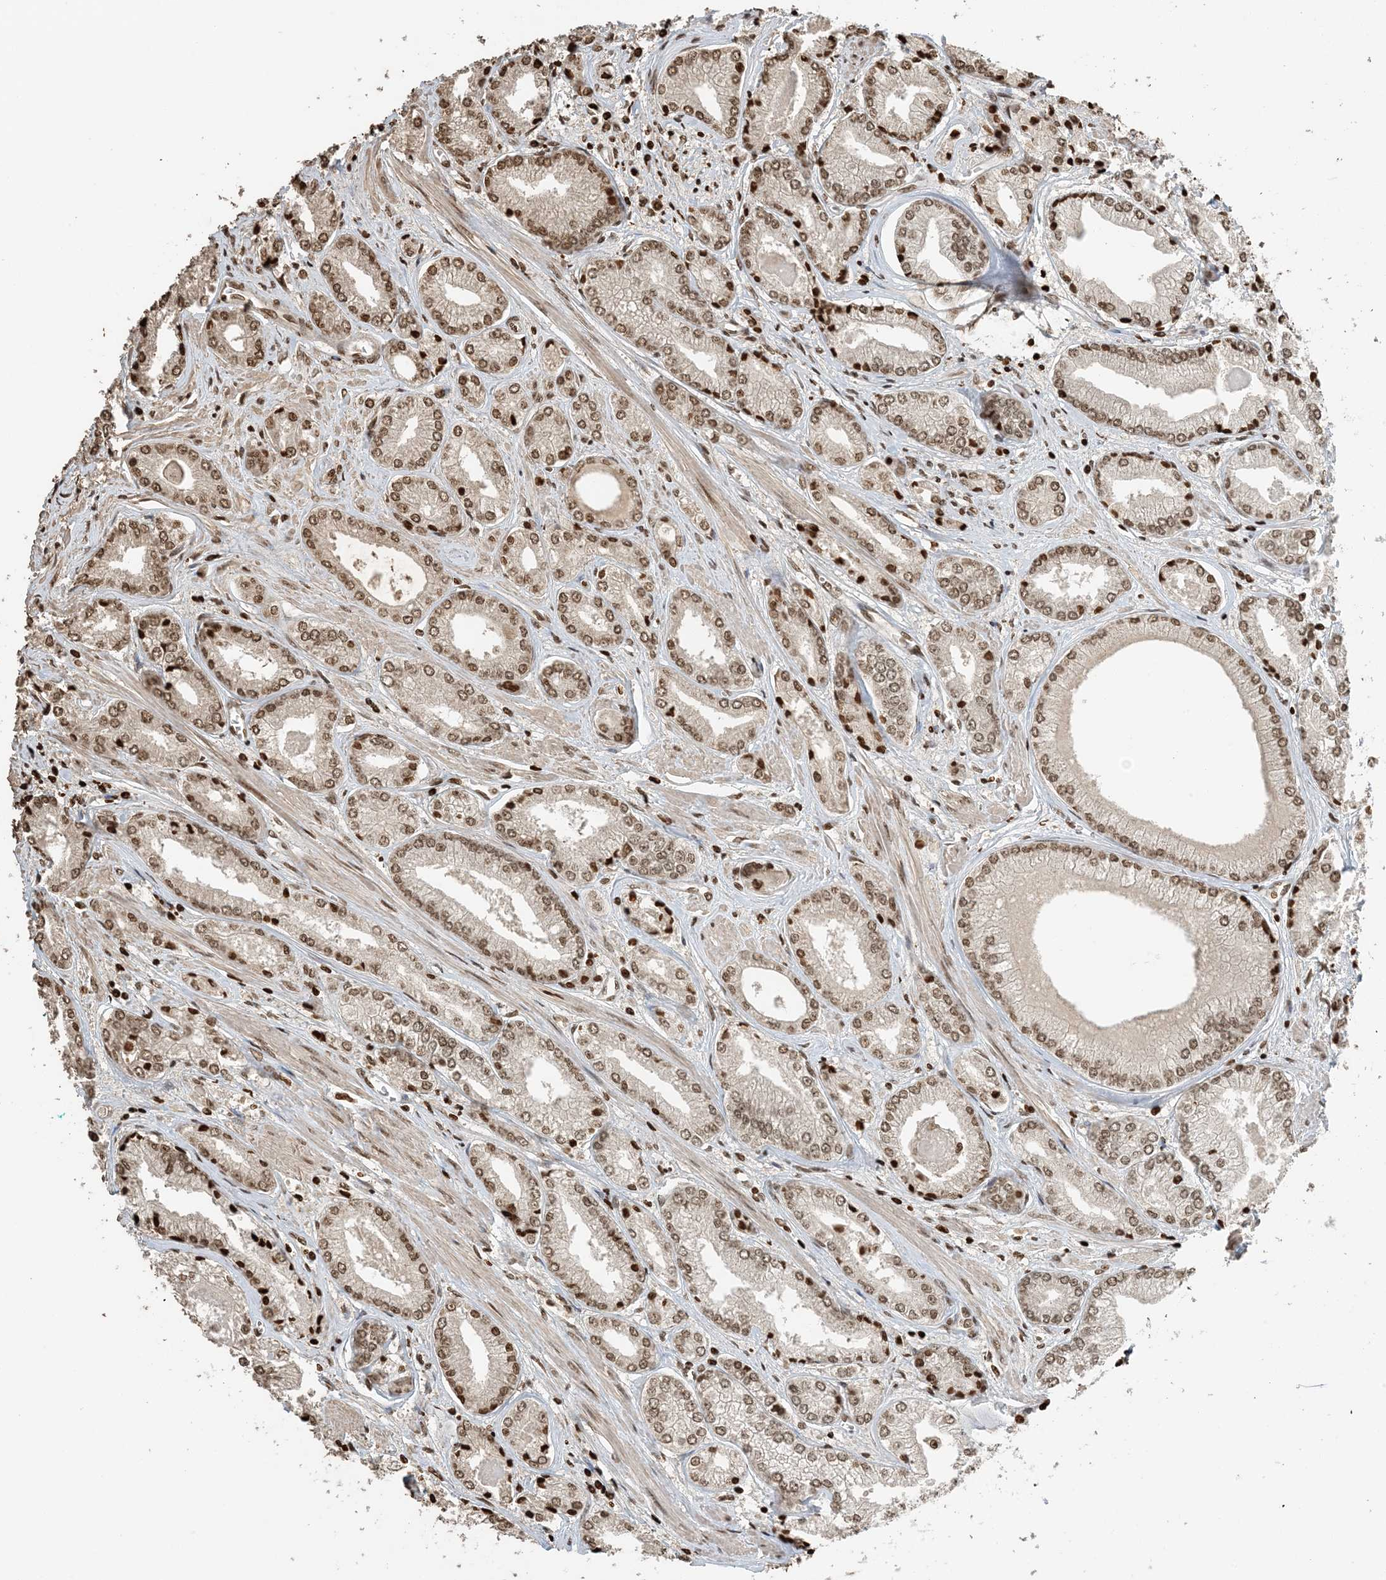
{"staining": {"intensity": "moderate", "quantity": ">75%", "location": "nuclear"}, "tissue": "prostate cancer", "cell_type": "Tumor cells", "image_type": "cancer", "snomed": [{"axis": "morphology", "description": "Adenocarcinoma, Low grade"}, {"axis": "topography", "description": "Prostate"}], "caption": "Protein analysis of prostate cancer (adenocarcinoma (low-grade)) tissue demonstrates moderate nuclear expression in approximately >75% of tumor cells.", "gene": "H3-3B", "patient": {"sex": "male", "age": 60}}